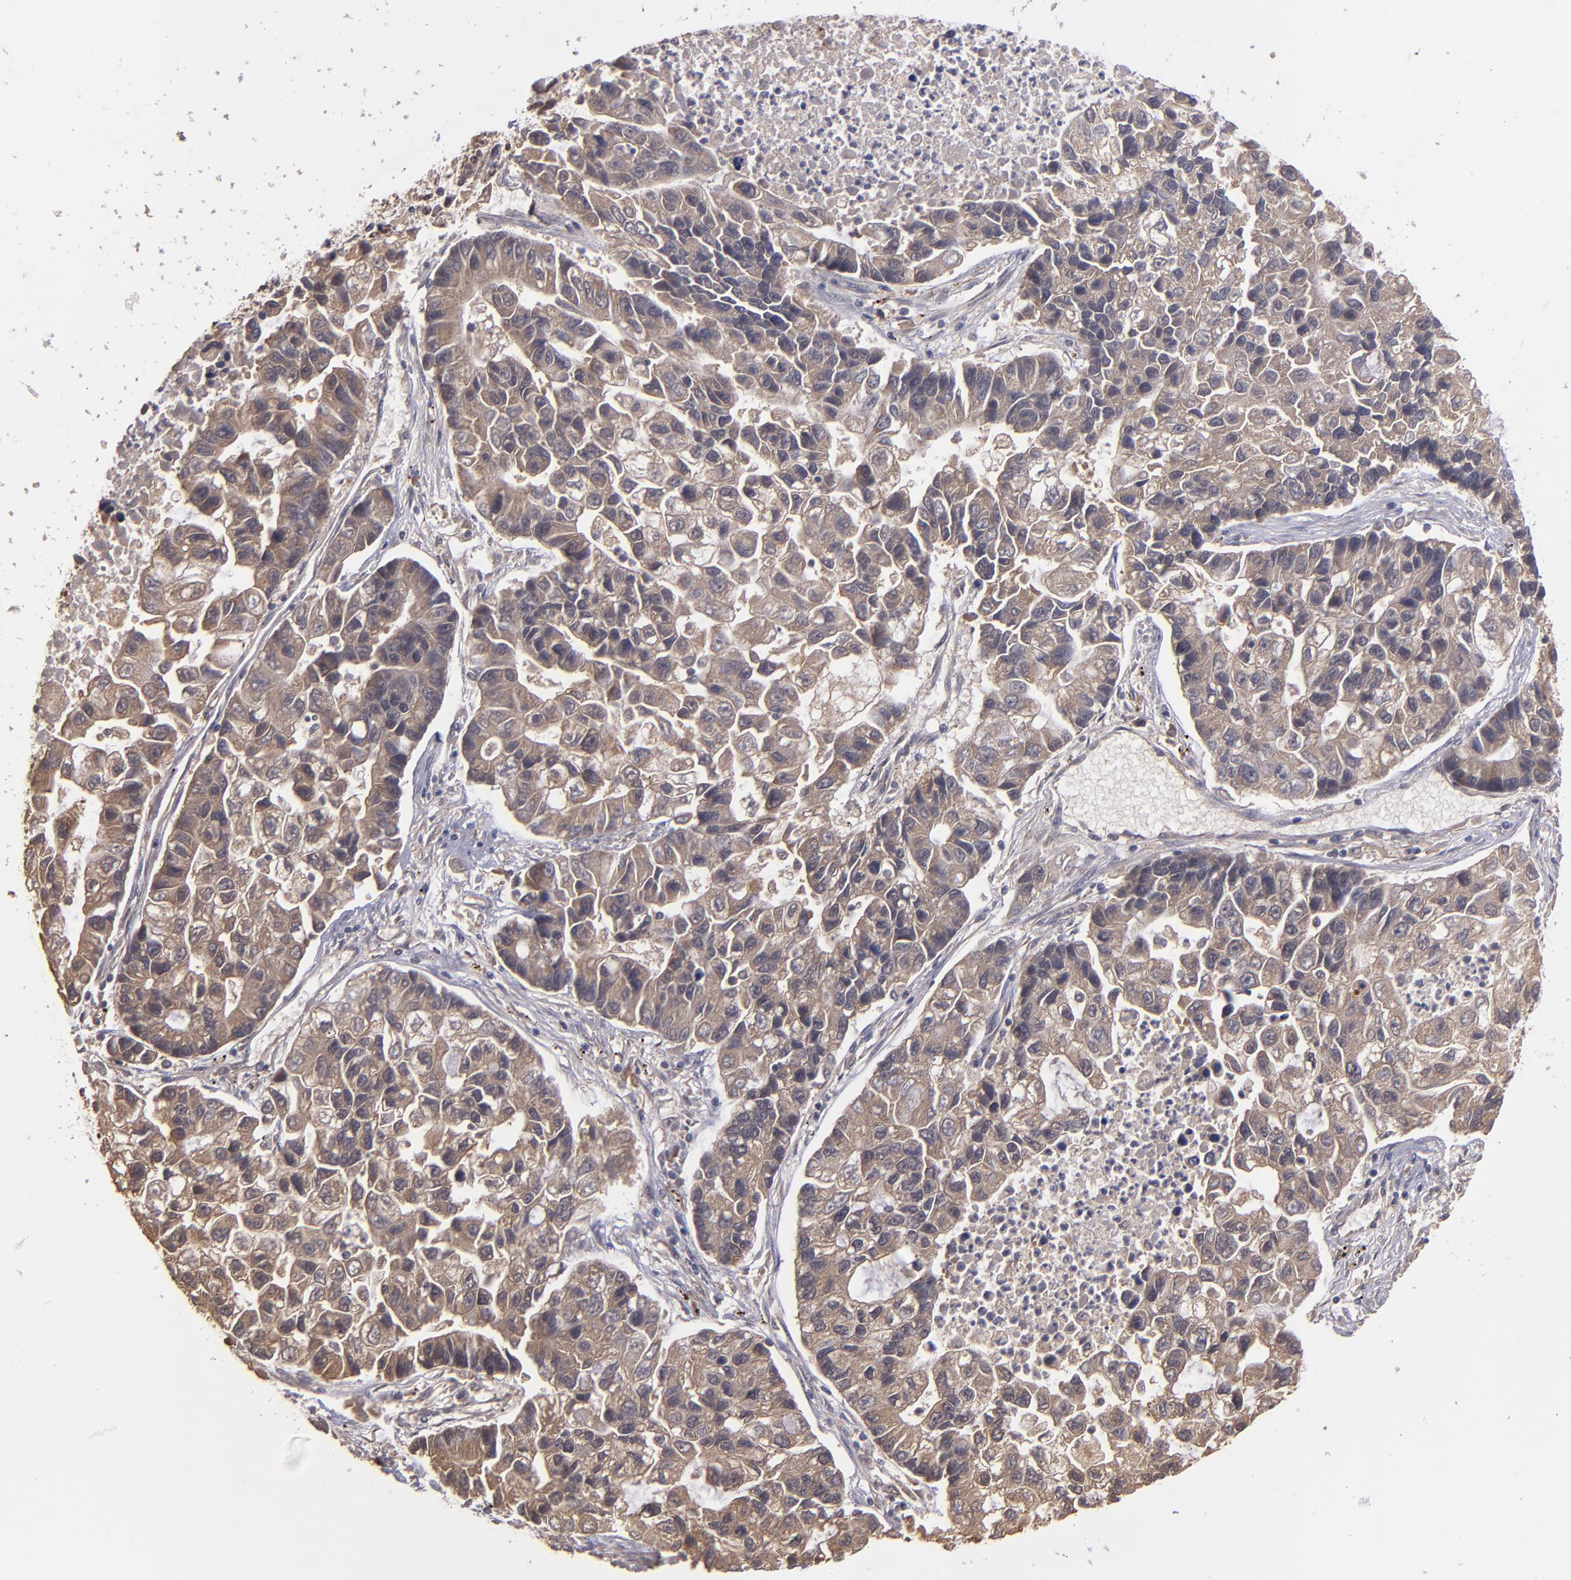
{"staining": {"intensity": "moderate", "quantity": ">75%", "location": "cytoplasmic/membranous"}, "tissue": "lung cancer", "cell_type": "Tumor cells", "image_type": "cancer", "snomed": [{"axis": "morphology", "description": "Adenocarcinoma, NOS"}, {"axis": "topography", "description": "Lung"}], "caption": "DAB (3,3'-diaminobenzidine) immunohistochemical staining of human lung cancer (adenocarcinoma) demonstrates moderate cytoplasmic/membranous protein expression in approximately >75% of tumor cells. (DAB (3,3'-diaminobenzidine) IHC, brown staining for protein, blue staining for nuclei).", "gene": "ABHD12B", "patient": {"sex": "female", "age": 51}}